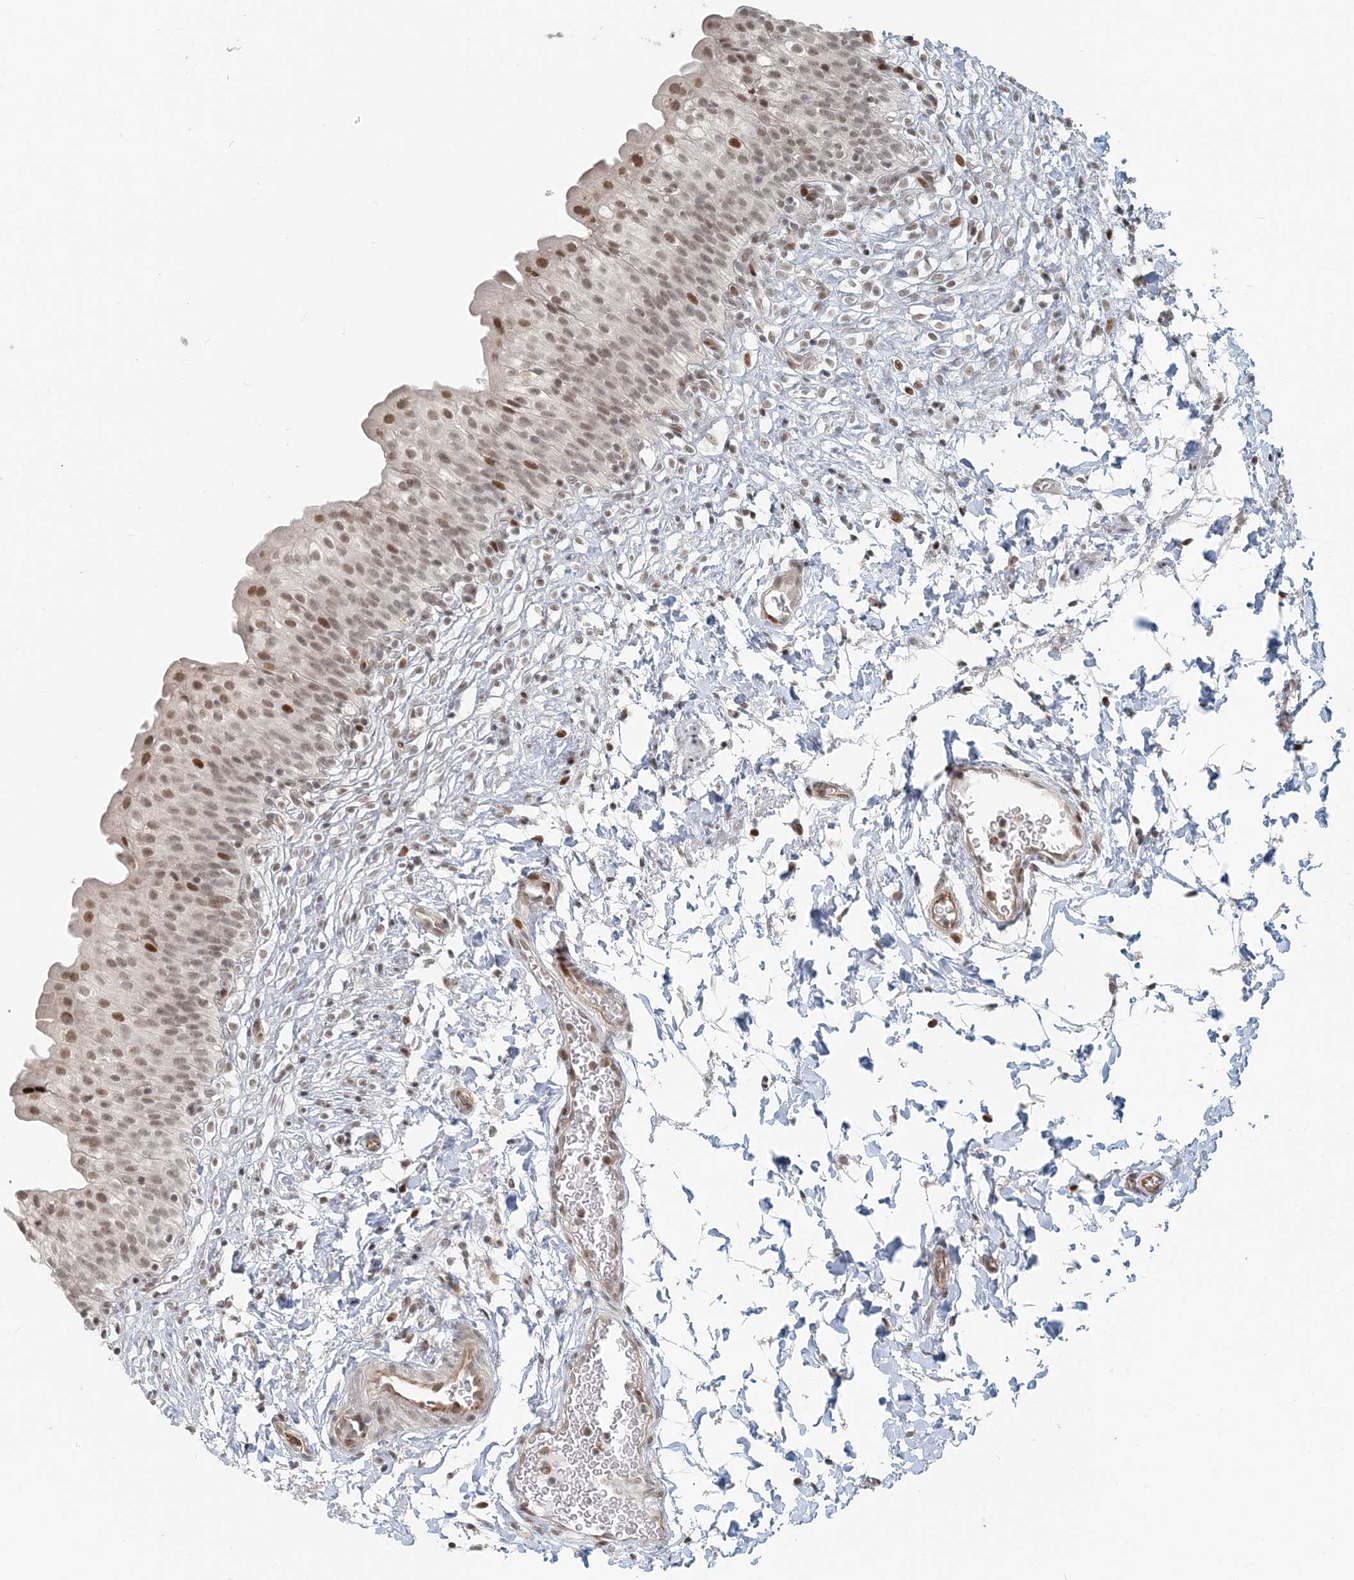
{"staining": {"intensity": "moderate", "quantity": "25%-75%", "location": "nuclear"}, "tissue": "urinary bladder", "cell_type": "Urothelial cells", "image_type": "normal", "snomed": [{"axis": "morphology", "description": "Normal tissue, NOS"}, {"axis": "topography", "description": "Urinary bladder"}], "caption": "Moderate nuclear expression for a protein is appreciated in about 25%-75% of urothelial cells of normal urinary bladder using IHC.", "gene": "BAZ1B", "patient": {"sex": "male", "age": 55}}